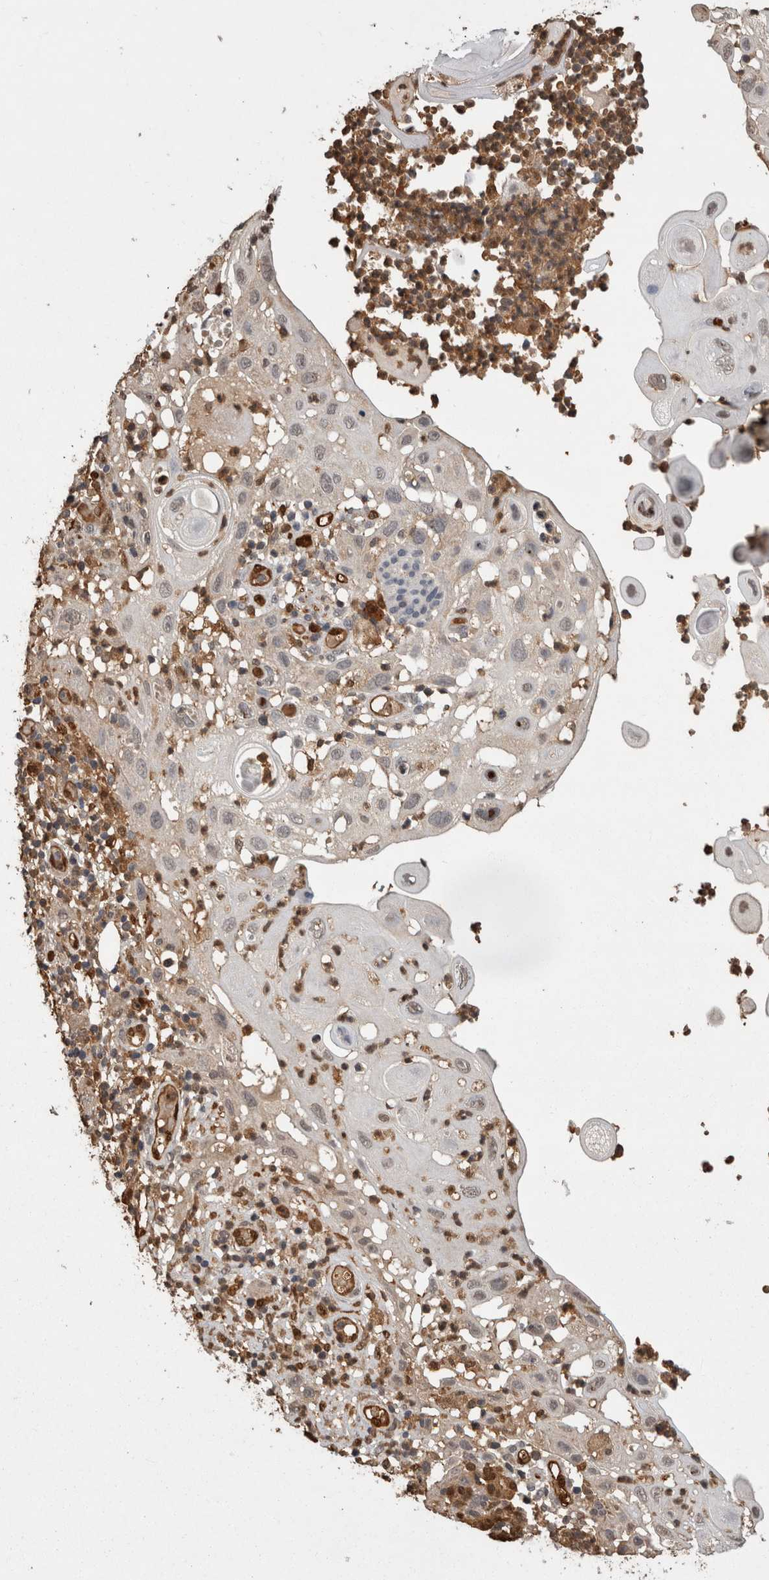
{"staining": {"intensity": "weak", "quantity": "<25%", "location": "nuclear"}, "tissue": "skin cancer", "cell_type": "Tumor cells", "image_type": "cancer", "snomed": [{"axis": "morphology", "description": "Normal tissue, NOS"}, {"axis": "morphology", "description": "Squamous cell carcinoma, NOS"}, {"axis": "topography", "description": "Skin"}], "caption": "DAB (3,3'-diaminobenzidine) immunohistochemical staining of human squamous cell carcinoma (skin) demonstrates no significant expression in tumor cells.", "gene": "LXN", "patient": {"sex": "female", "age": 96}}